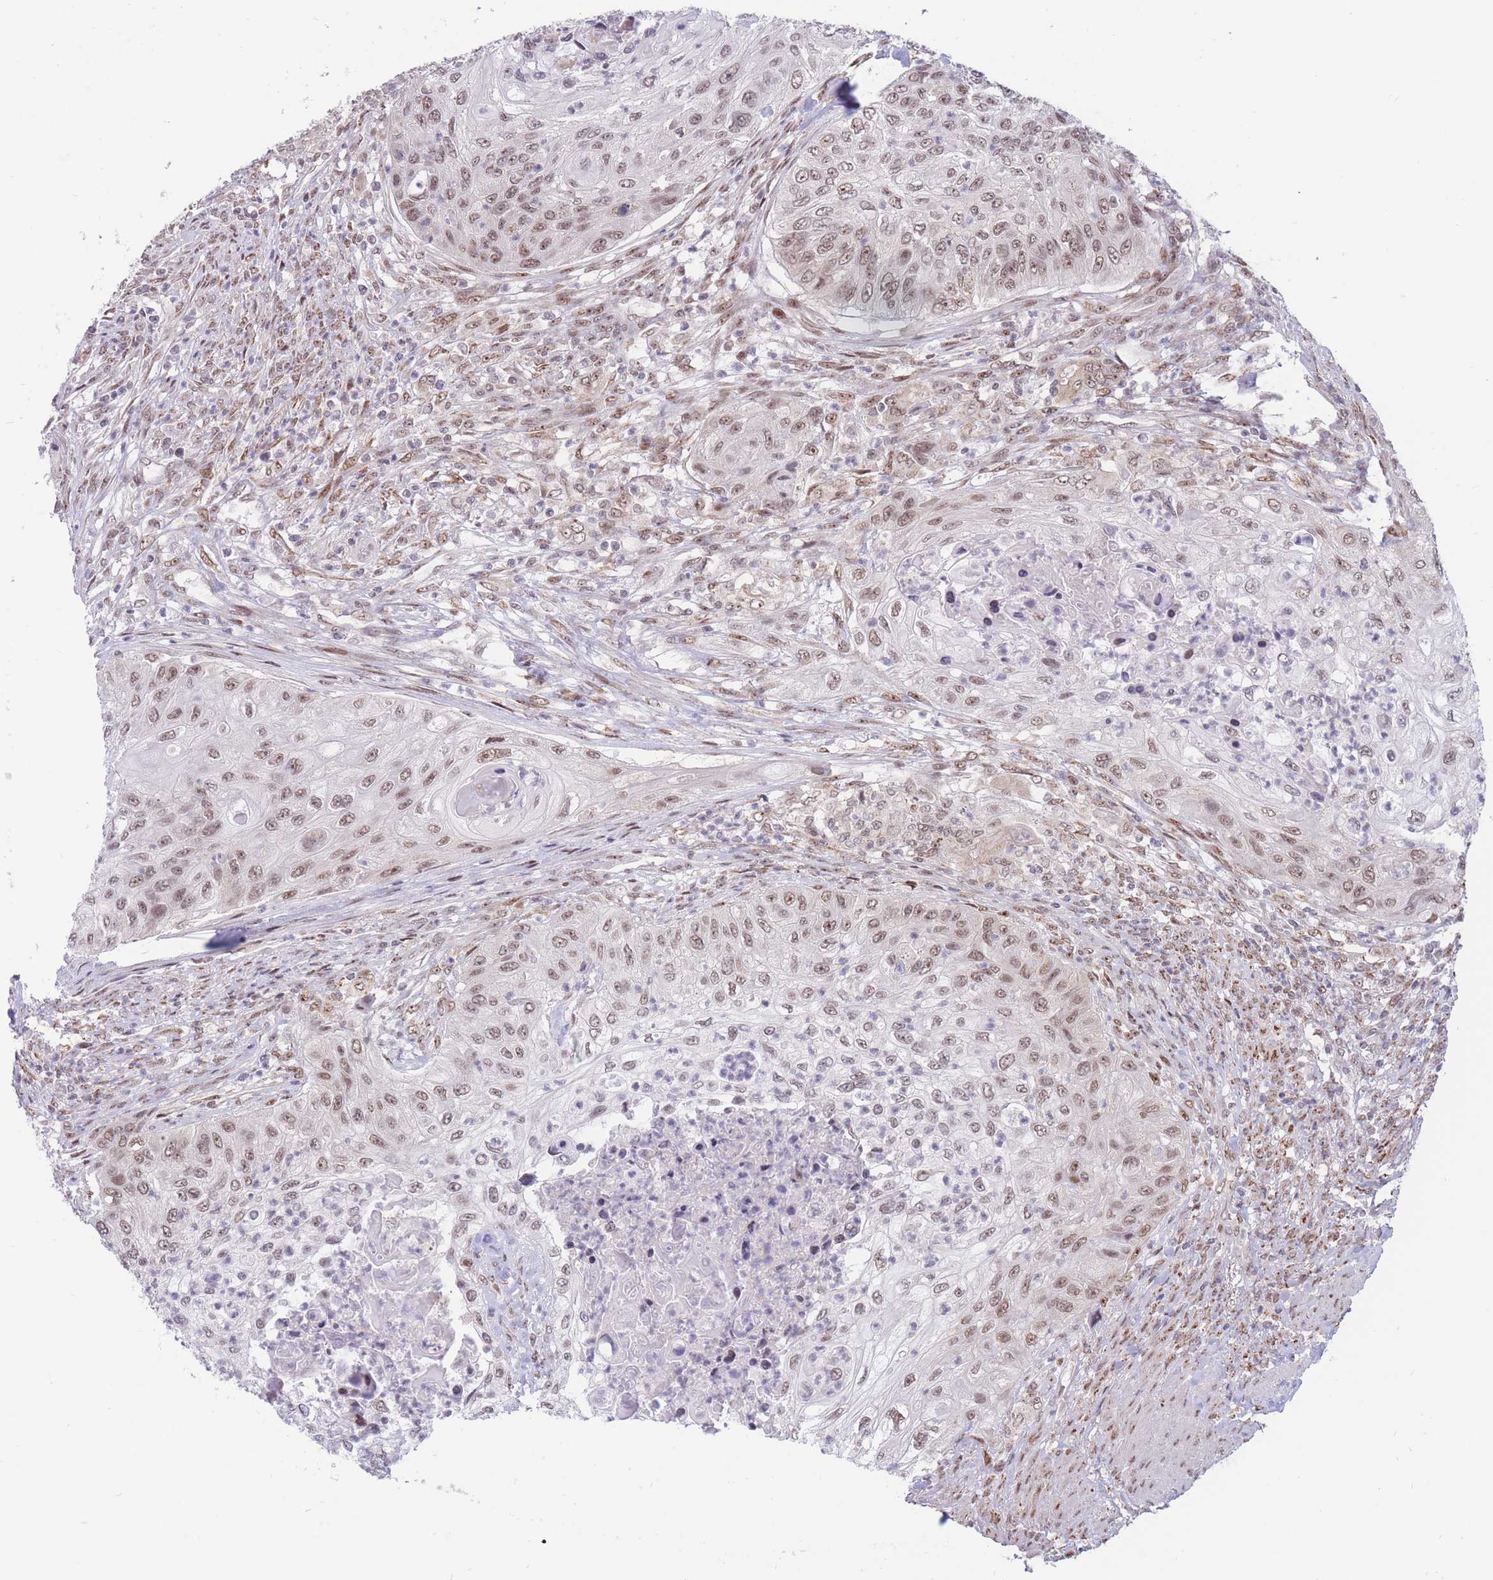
{"staining": {"intensity": "moderate", "quantity": ">75%", "location": "nuclear"}, "tissue": "urothelial cancer", "cell_type": "Tumor cells", "image_type": "cancer", "snomed": [{"axis": "morphology", "description": "Urothelial carcinoma, High grade"}, {"axis": "topography", "description": "Urinary bladder"}], "caption": "Approximately >75% of tumor cells in human urothelial cancer reveal moderate nuclear protein positivity as visualized by brown immunohistochemical staining.", "gene": "TARBP2", "patient": {"sex": "female", "age": 60}}